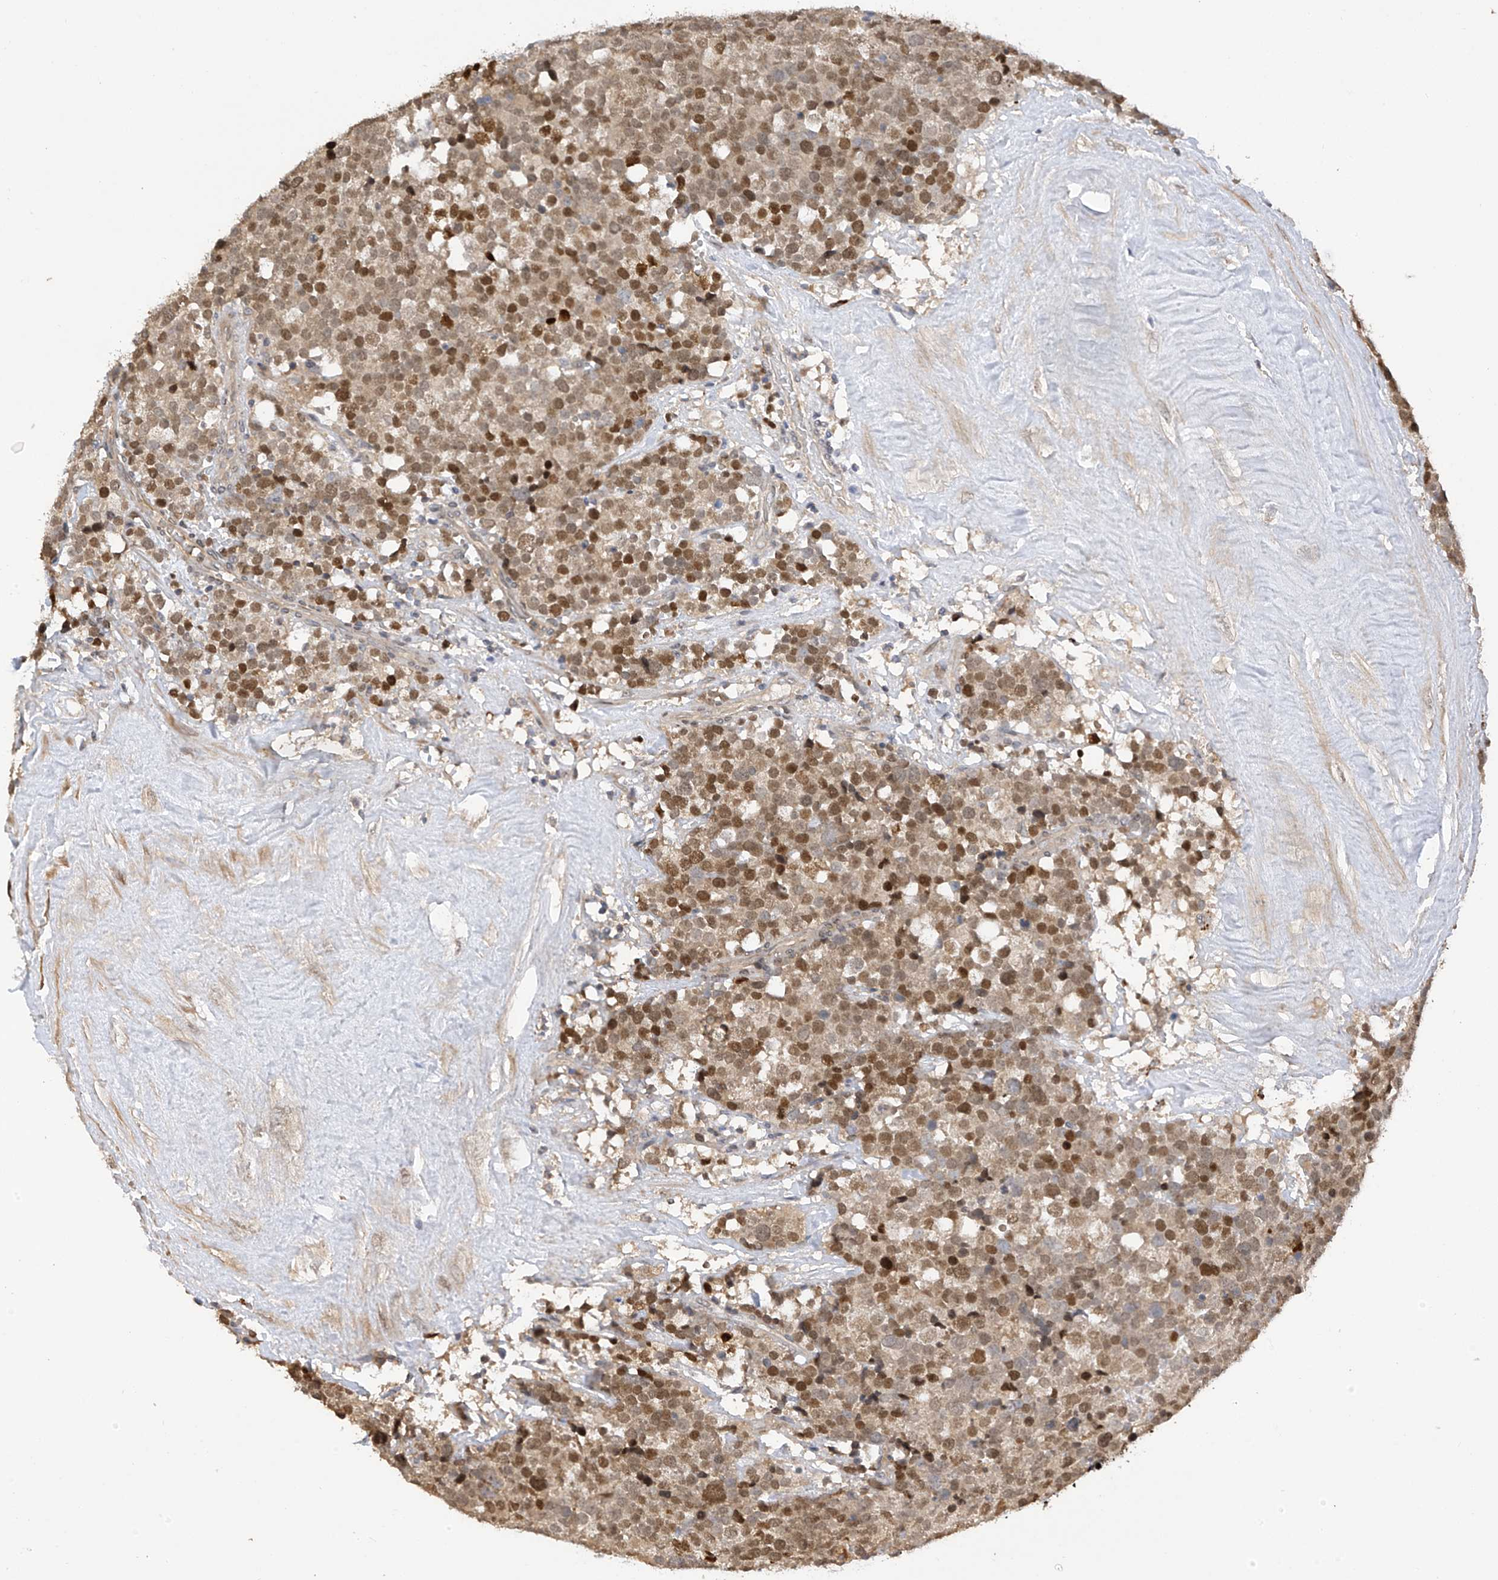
{"staining": {"intensity": "moderate", "quantity": ">75%", "location": "nuclear"}, "tissue": "testis cancer", "cell_type": "Tumor cells", "image_type": "cancer", "snomed": [{"axis": "morphology", "description": "Seminoma, NOS"}, {"axis": "topography", "description": "Testis"}], "caption": "Protein staining exhibits moderate nuclear staining in approximately >75% of tumor cells in testis cancer (seminoma).", "gene": "REC8", "patient": {"sex": "male", "age": 71}}